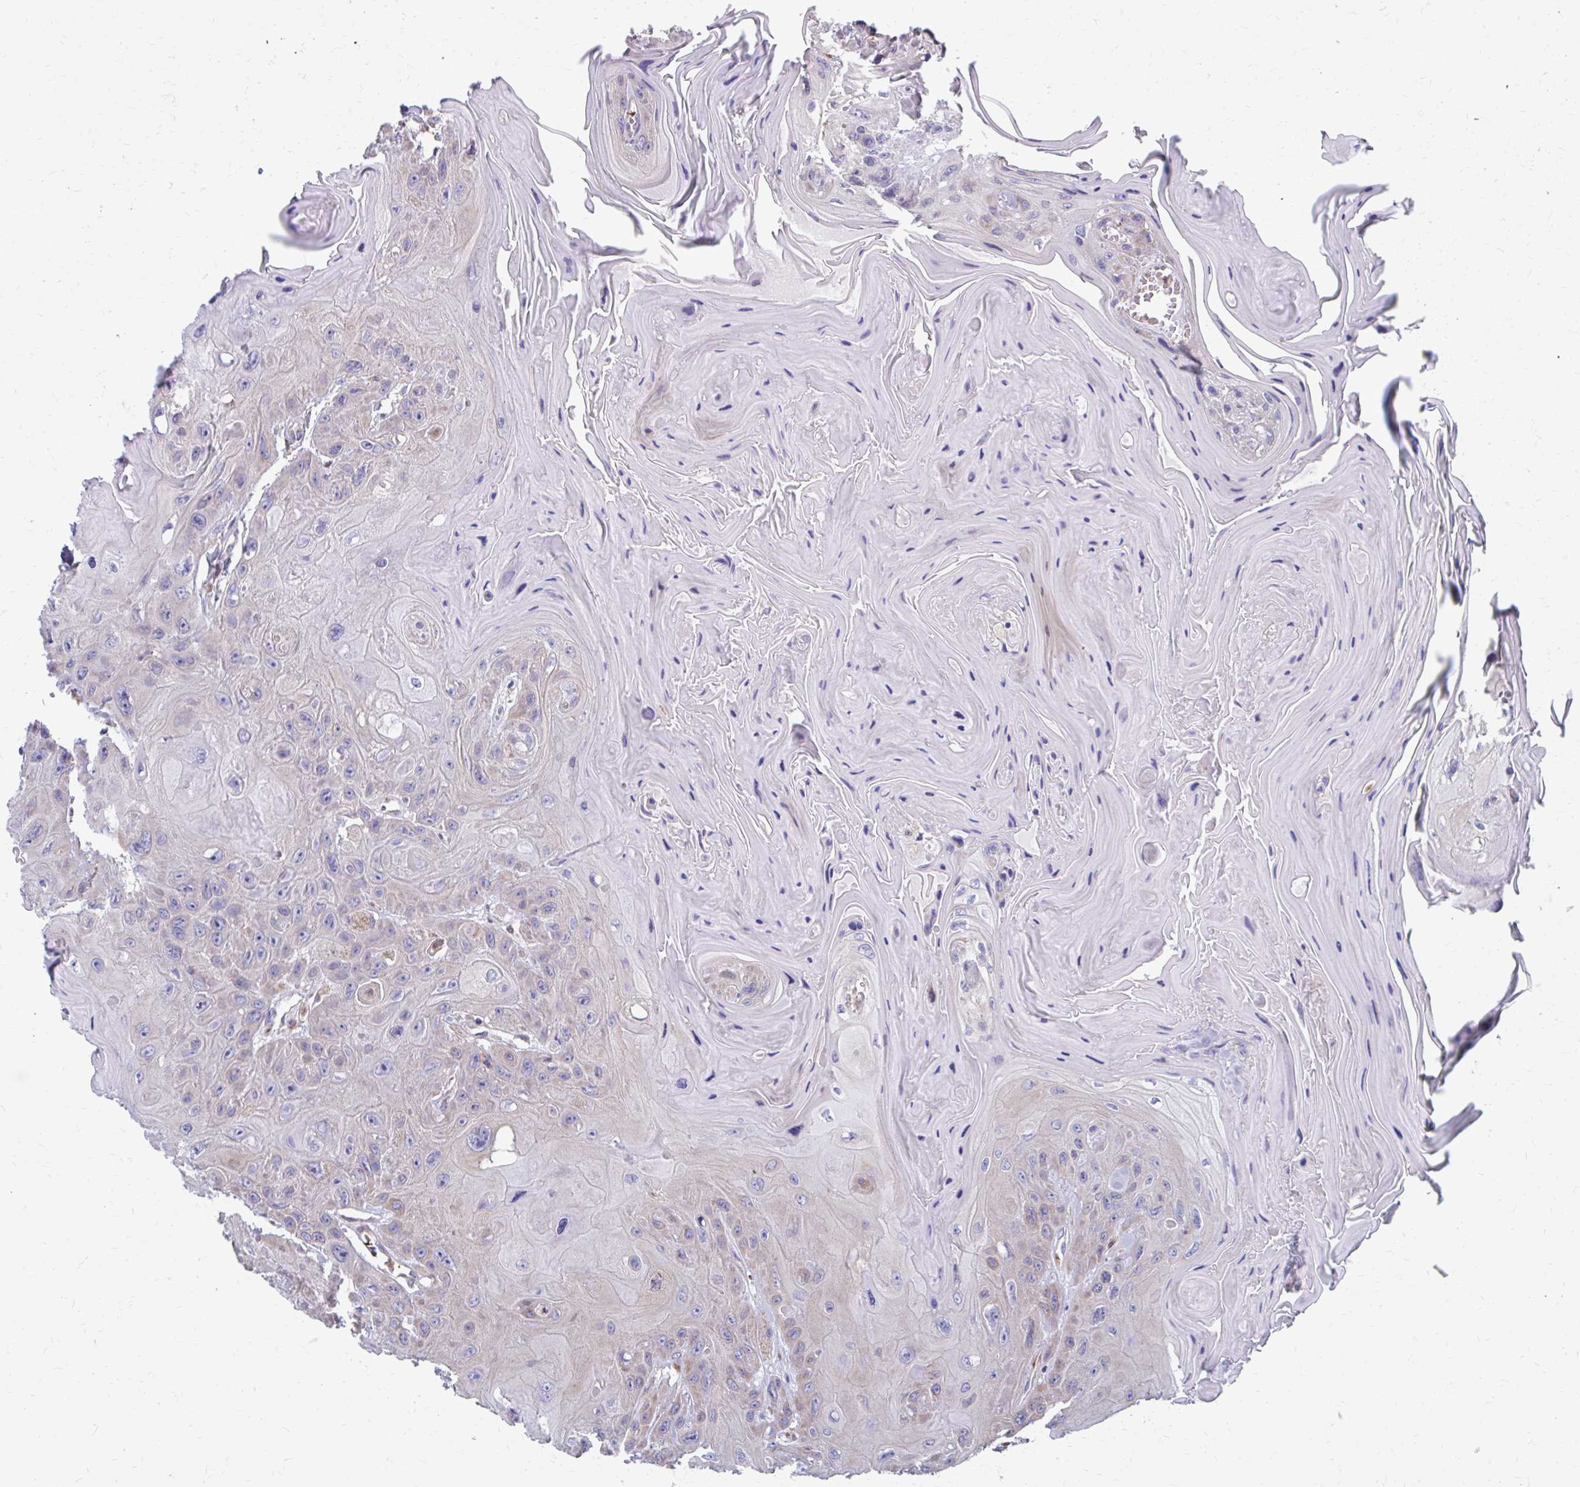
{"staining": {"intensity": "weak", "quantity": "<25%", "location": "cytoplasmic/membranous"}, "tissue": "head and neck cancer", "cell_type": "Tumor cells", "image_type": "cancer", "snomed": [{"axis": "morphology", "description": "Squamous cell carcinoma, NOS"}, {"axis": "topography", "description": "Head-Neck"}], "caption": "Human head and neck squamous cell carcinoma stained for a protein using immunohistochemistry exhibits no positivity in tumor cells.", "gene": "FKBP2", "patient": {"sex": "female", "age": 59}}